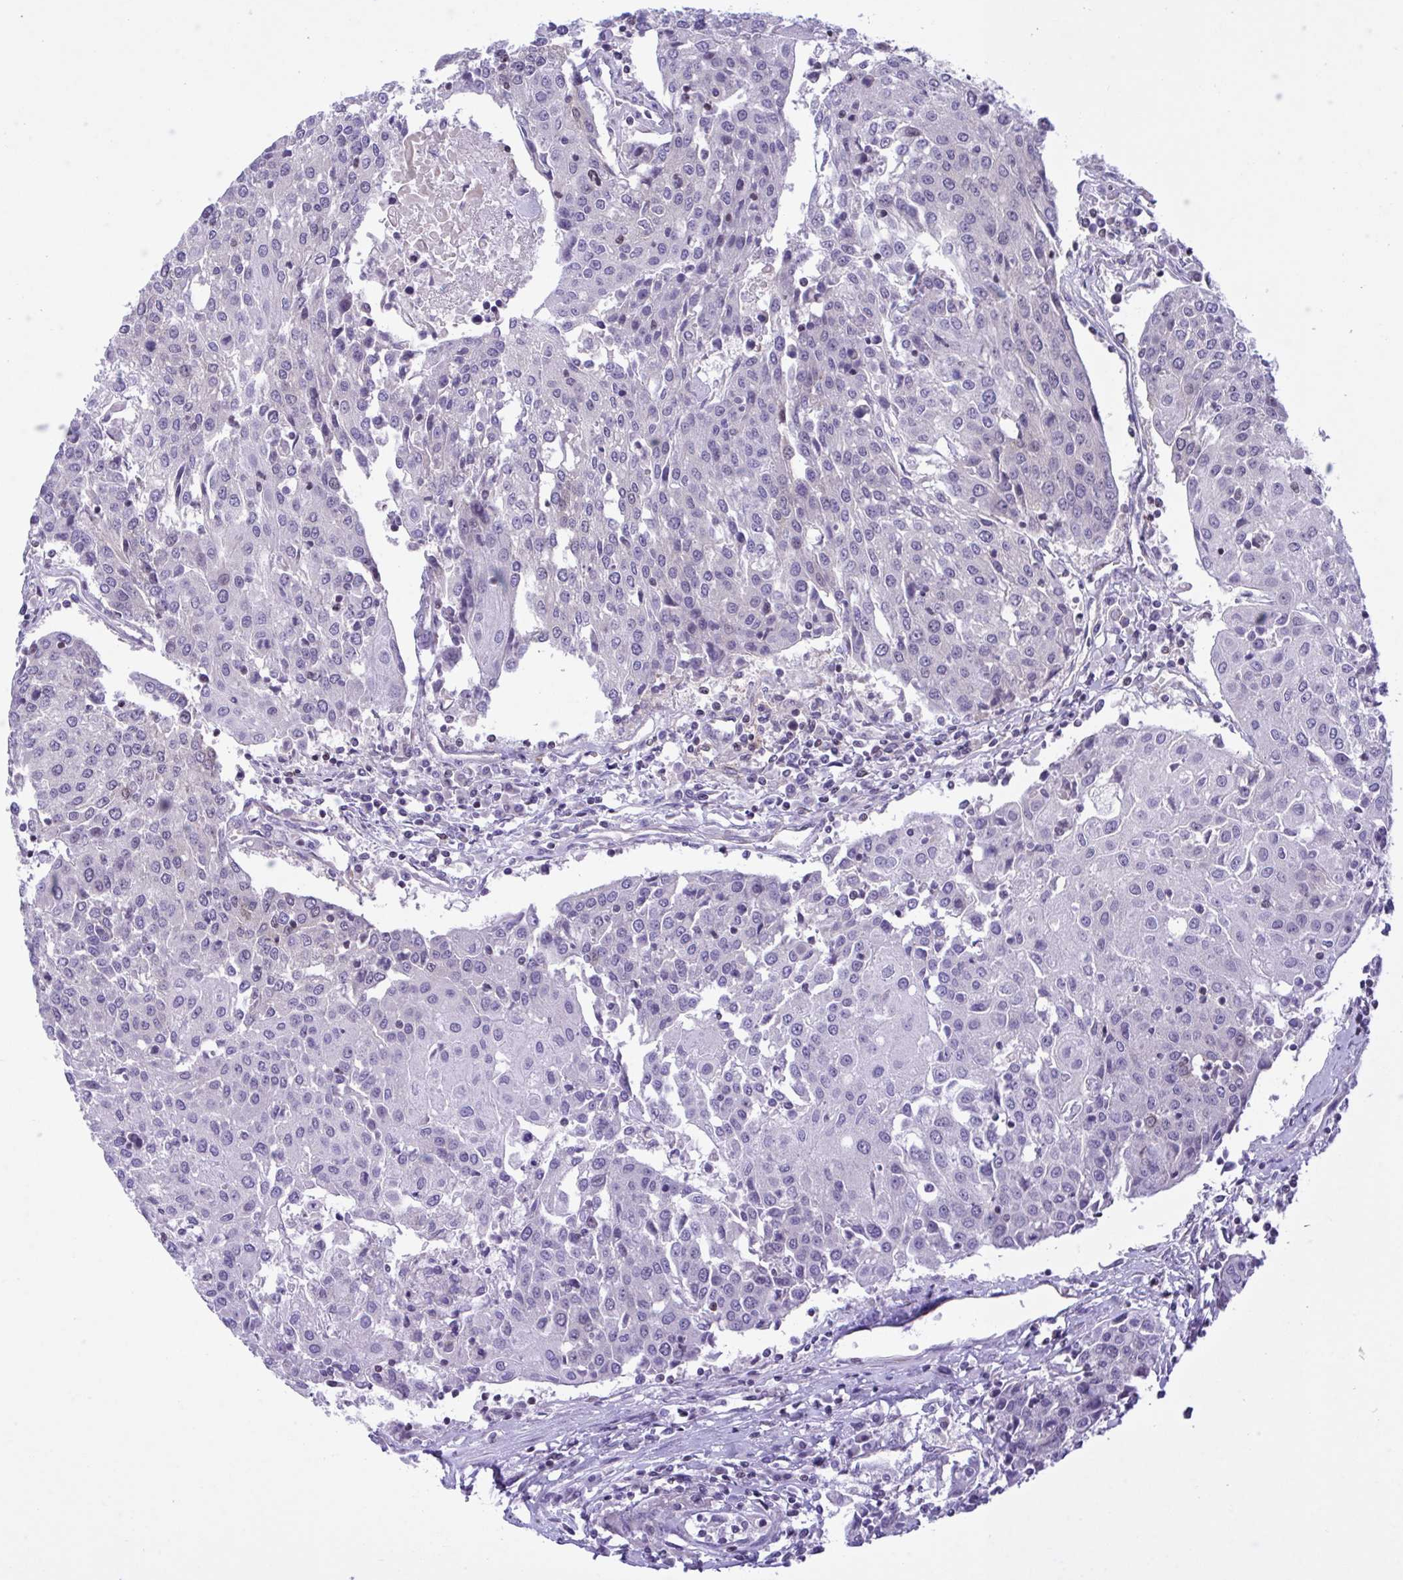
{"staining": {"intensity": "negative", "quantity": "none", "location": "none"}, "tissue": "urothelial cancer", "cell_type": "Tumor cells", "image_type": "cancer", "snomed": [{"axis": "morphology", "description": "Urothelial carcinoma, High grade"}, {"axis": "topography", "description": "Urinary bladder"}], "caption": "DAB immunohistochemical staining of human high-grade urothelial carcinoma exhibits no significant staining in tumor cells.", "gene": "SNX11", "patient": {"sex": "female", "age": 85}}